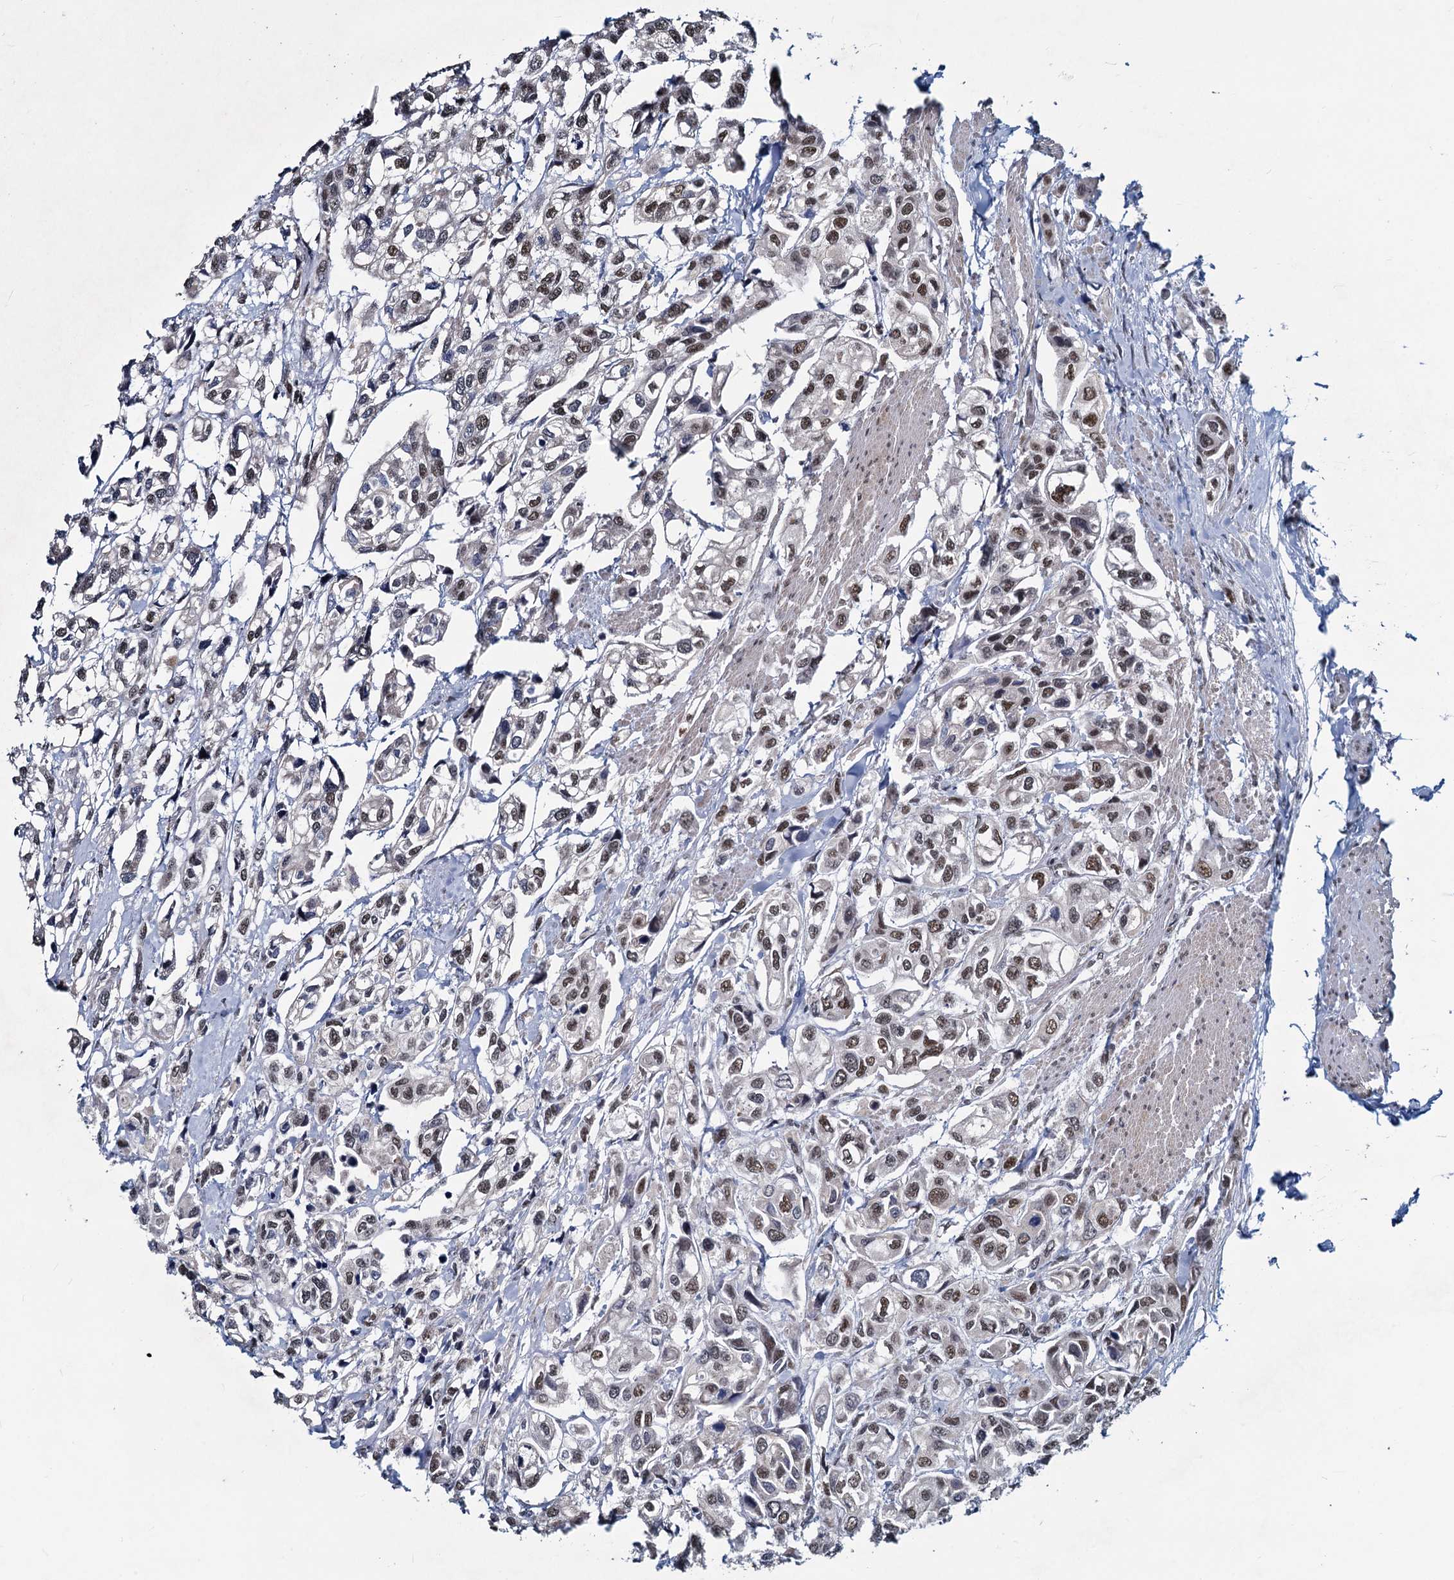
{"staining": {"intensity": "weak", "quantity": ">75%", "location": "nuclear"}, "tissue": "urothelial cancer", "cell_type": "Tumor cells", "image_type": "cancer", "snomed": [{"axis": "morphology", "description": "Urothelial carcinoma, High grade"}, {"axis": "topography", "description": "Urinary bladder"}], "caption": "Immunohistochemical staining of human urothelial cancer exhibits low levels of weak nuclear staining in about >75% of tumor cells. (DAB = brown stain, brightfield microscopy at high magnification).", "gene": "METTL14", "patient": {"sex": "male", "age": 67}}